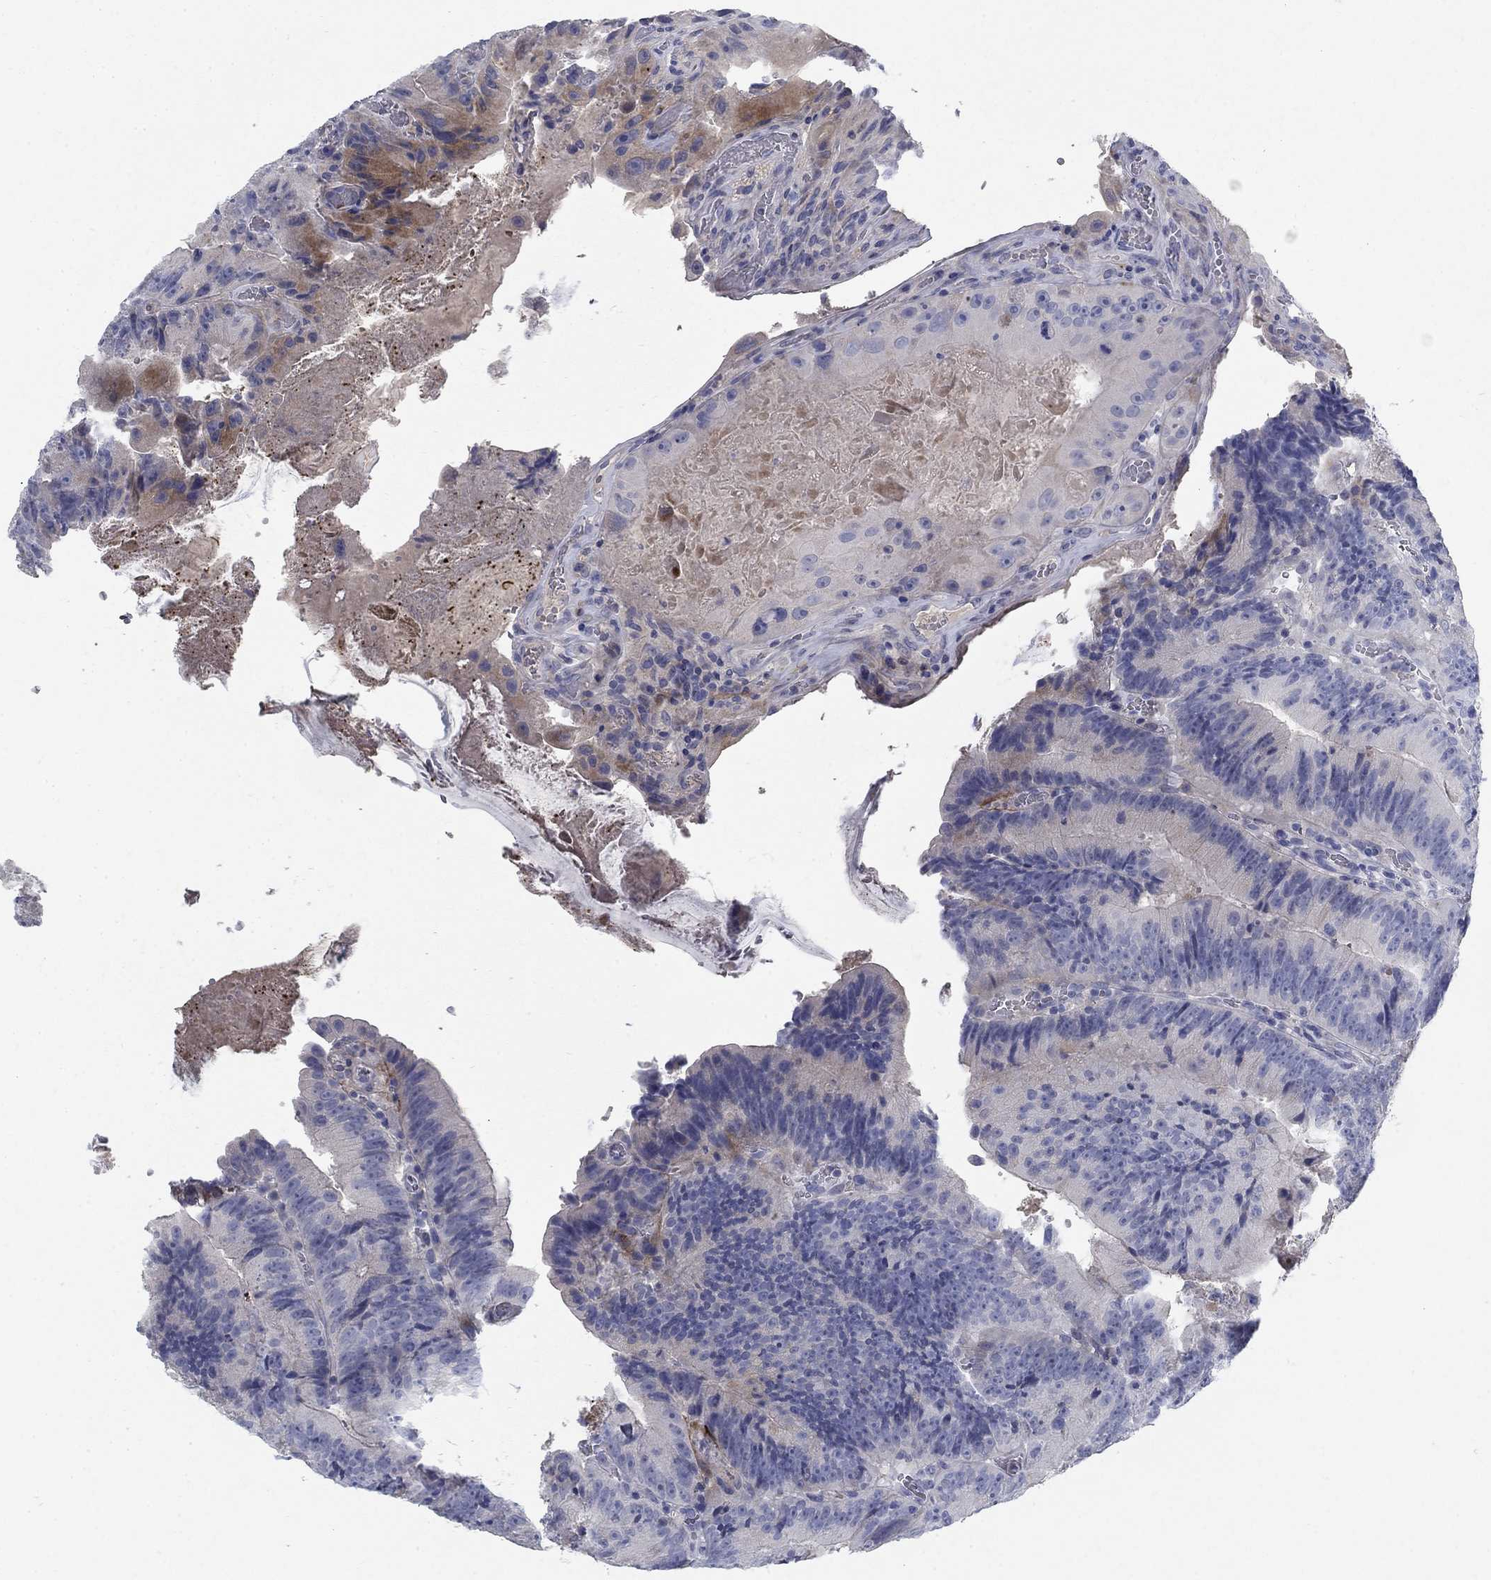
{"staining": {"intensity": "negative", "quantity": "none", "location": "none"}, "tissue": "colorectal cancer", "cell_type": "Tumor cells", "image_type": "cancer", "snomed": [{"axis": "morphology", "description": "Adenocarcinoma, NOS"}, {"axis": "topography", "description": "Colon"}], "caption": "Tumor cells are negative for protein expression in human colorectal cancer (adenocarcinoma).", "gene": "TMEM249", "patient": {"sex": "female", "age": 86}}